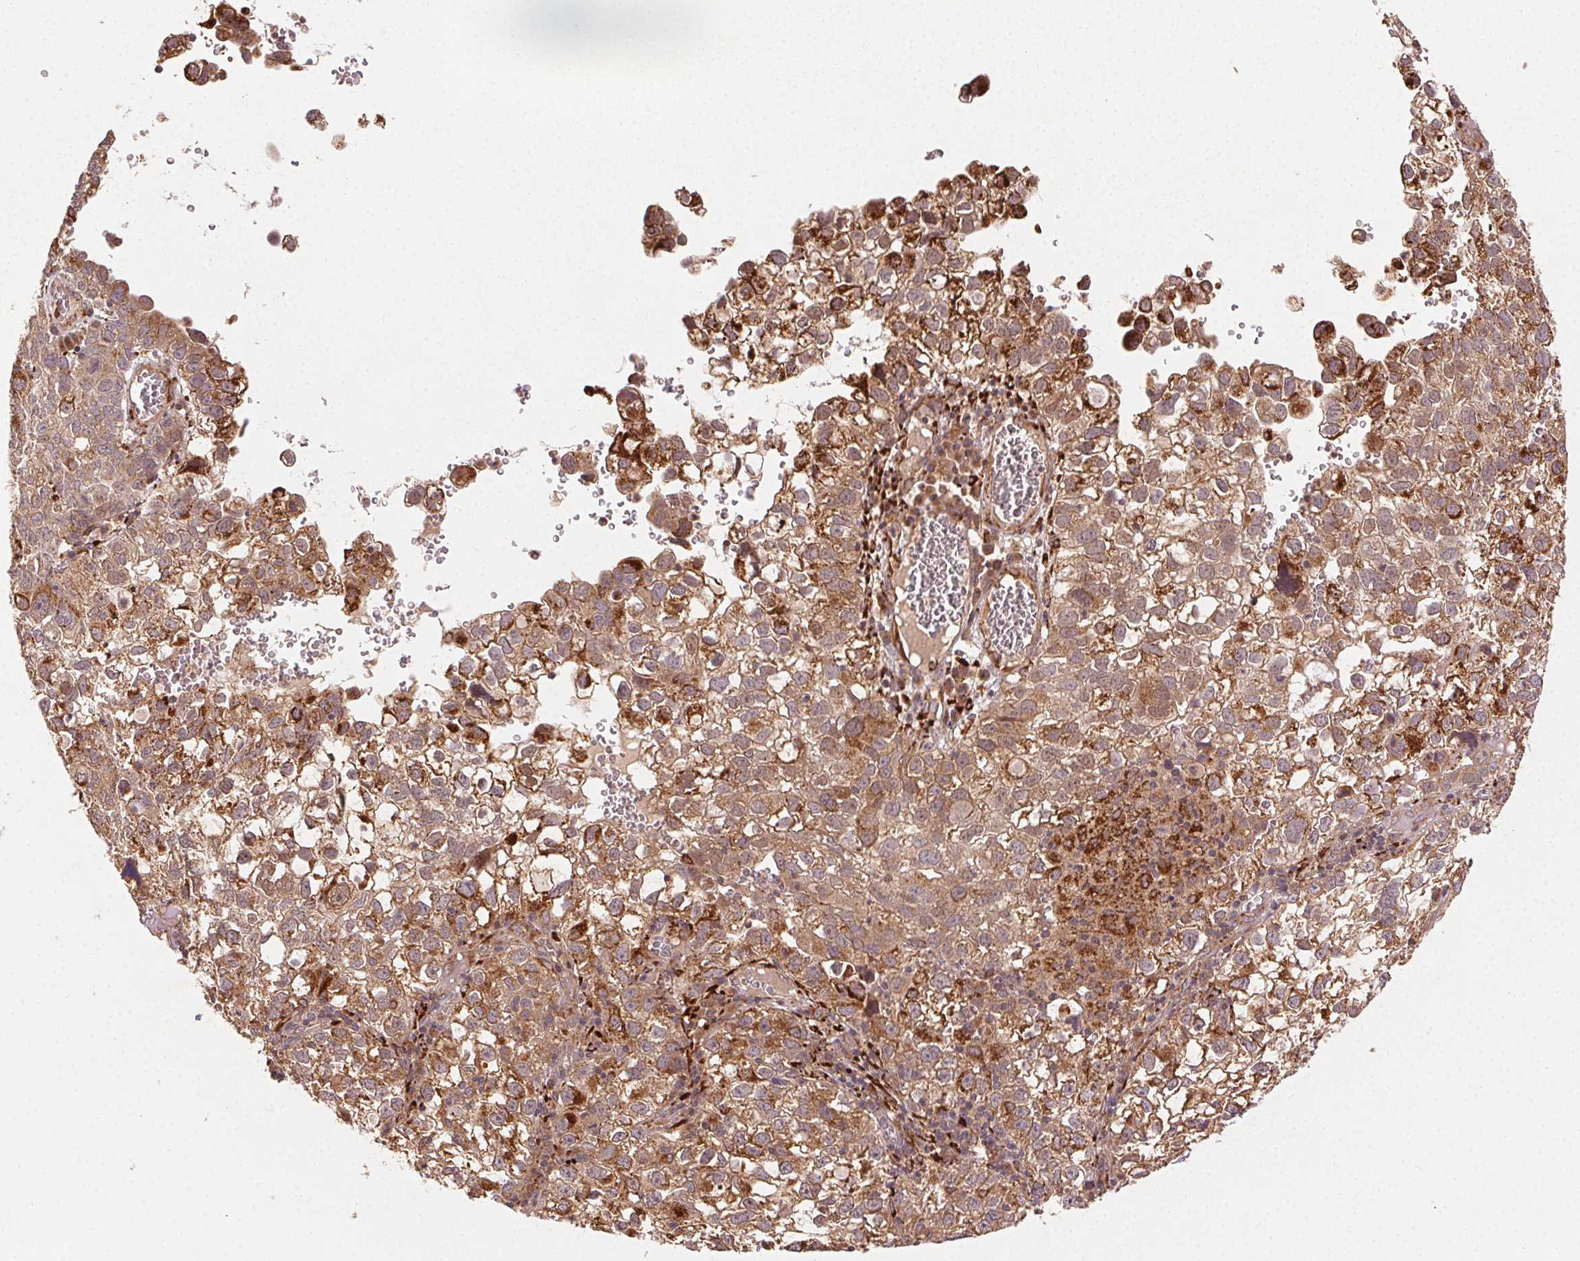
{"staining": {"intensity": "moderate", "quantity": ">75%", "location": "cytoplasmic/membranous"}, "tissue": "cervical cancer", "cell_type": "Tumor cells", "image_type": "cancer", "snomed": [{"axis": "morphology", "description": "Squamous cell carcinoma, NOS"}, {"axis": "topography", "description": "Cervix"}], "caption": "Protein expression analysis of cervical cancer shows moderate cytoplasmic/membranous positivity in approximately >75% of tumor cells.", "gene": "KLHL15", "patient": {"sex": "female", "age": 55}}